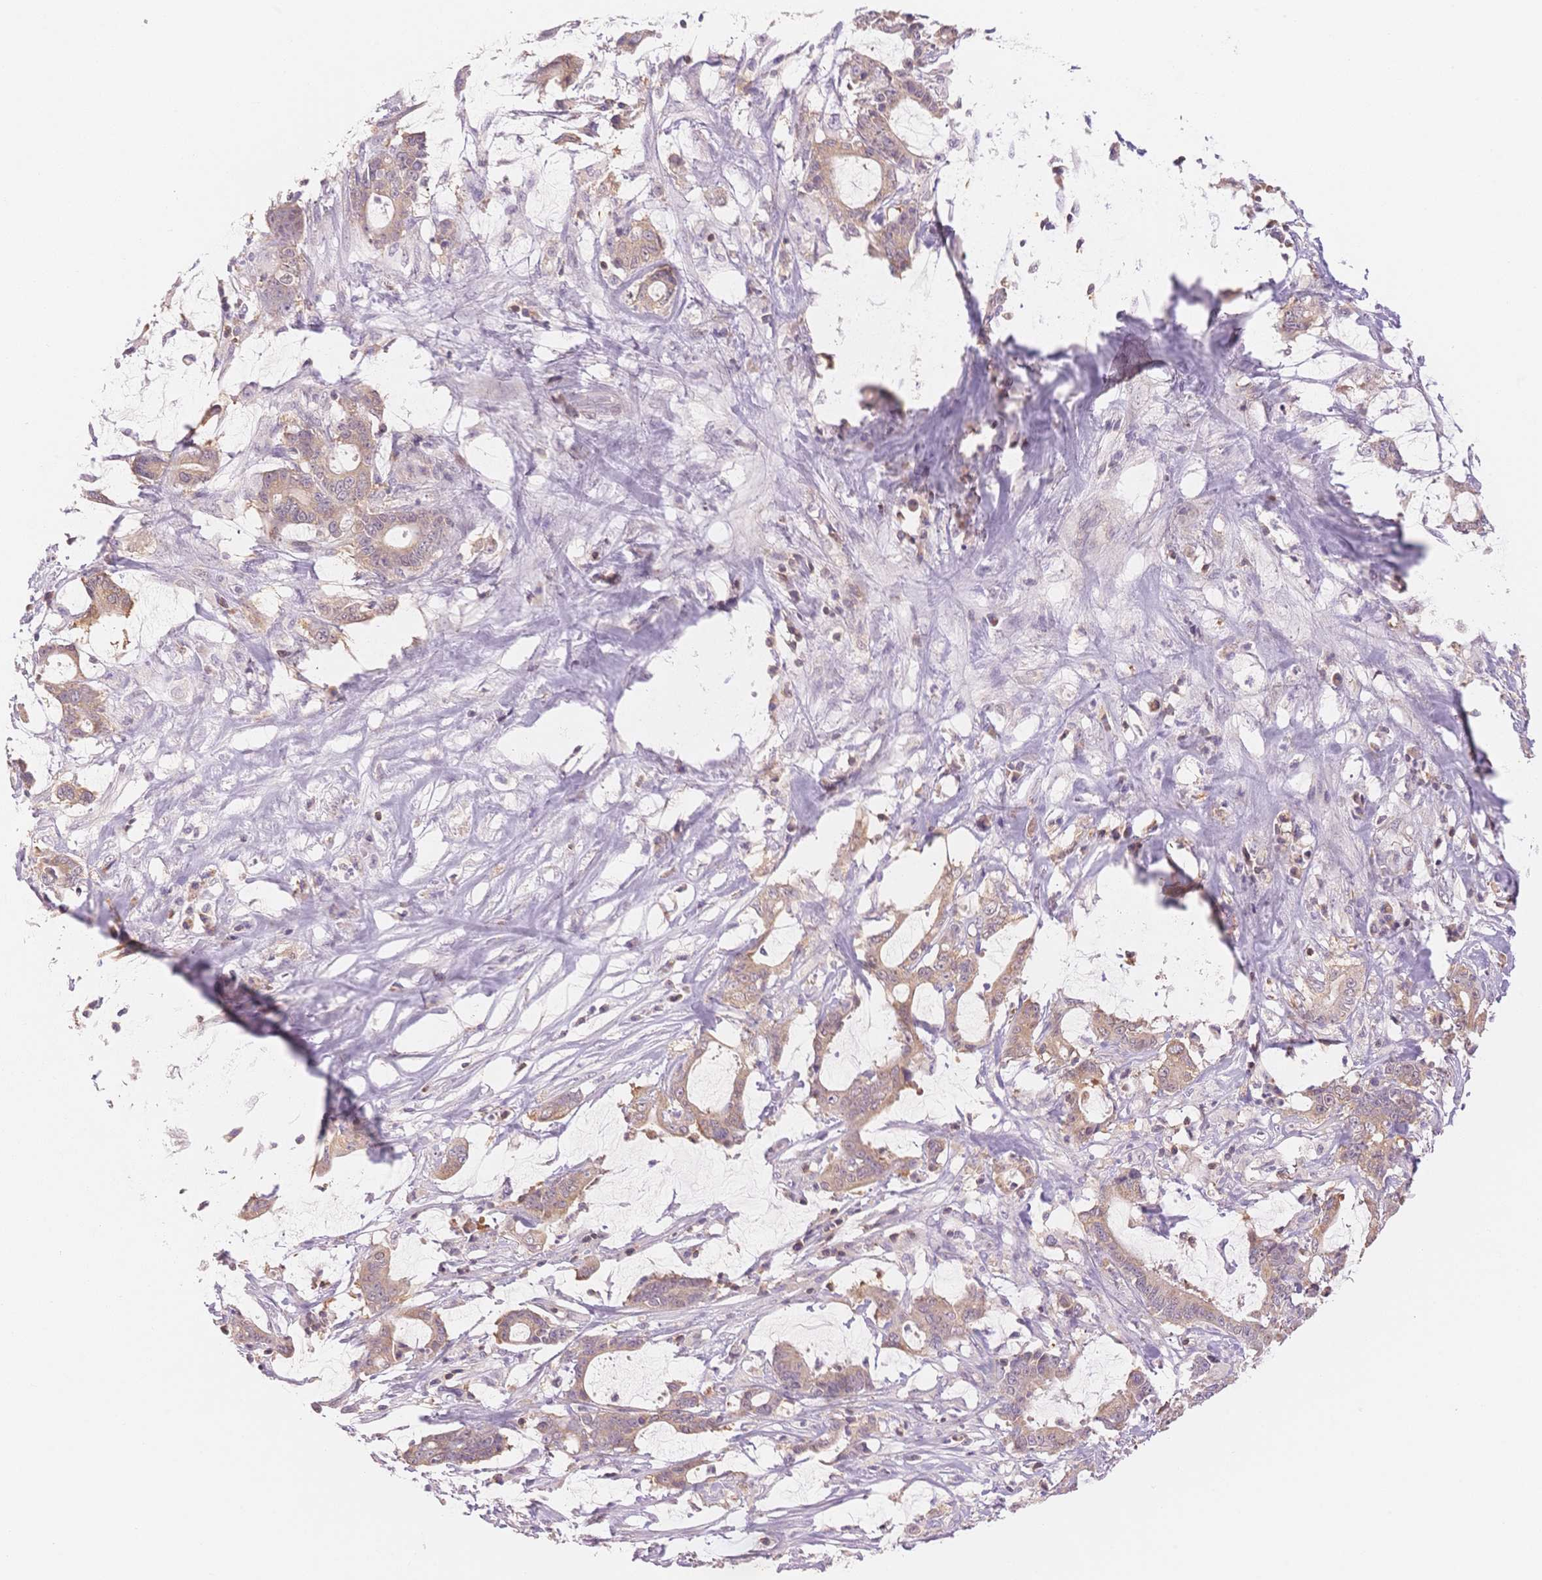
{"staining": {"intensity": "weak", "quantity": "25%-75%", "location": "cytoplasmic/membranous"}, "tissue": "stomach cancer", "cell_type": "Tumor cells", "image_type": "cancer", "snomed": [{"axis": "morphology", "description": "Adenocarcinoma, NOS"}, {"axis": "topography", "description": "Stomach, upper"}], "caption": "DAB (3,3'-diaminobenzidine) immunohistochemical staining of stomach cancer (adenocarcinoma) demonstrates weak cytoplasmic/membranous protein positivity in about 25%-75% of tumor cells. (Brightfield microscopy of DAB IHC at high magnification).", "gene": "STK39", "patient": {"sex": "male", "age": 68}}